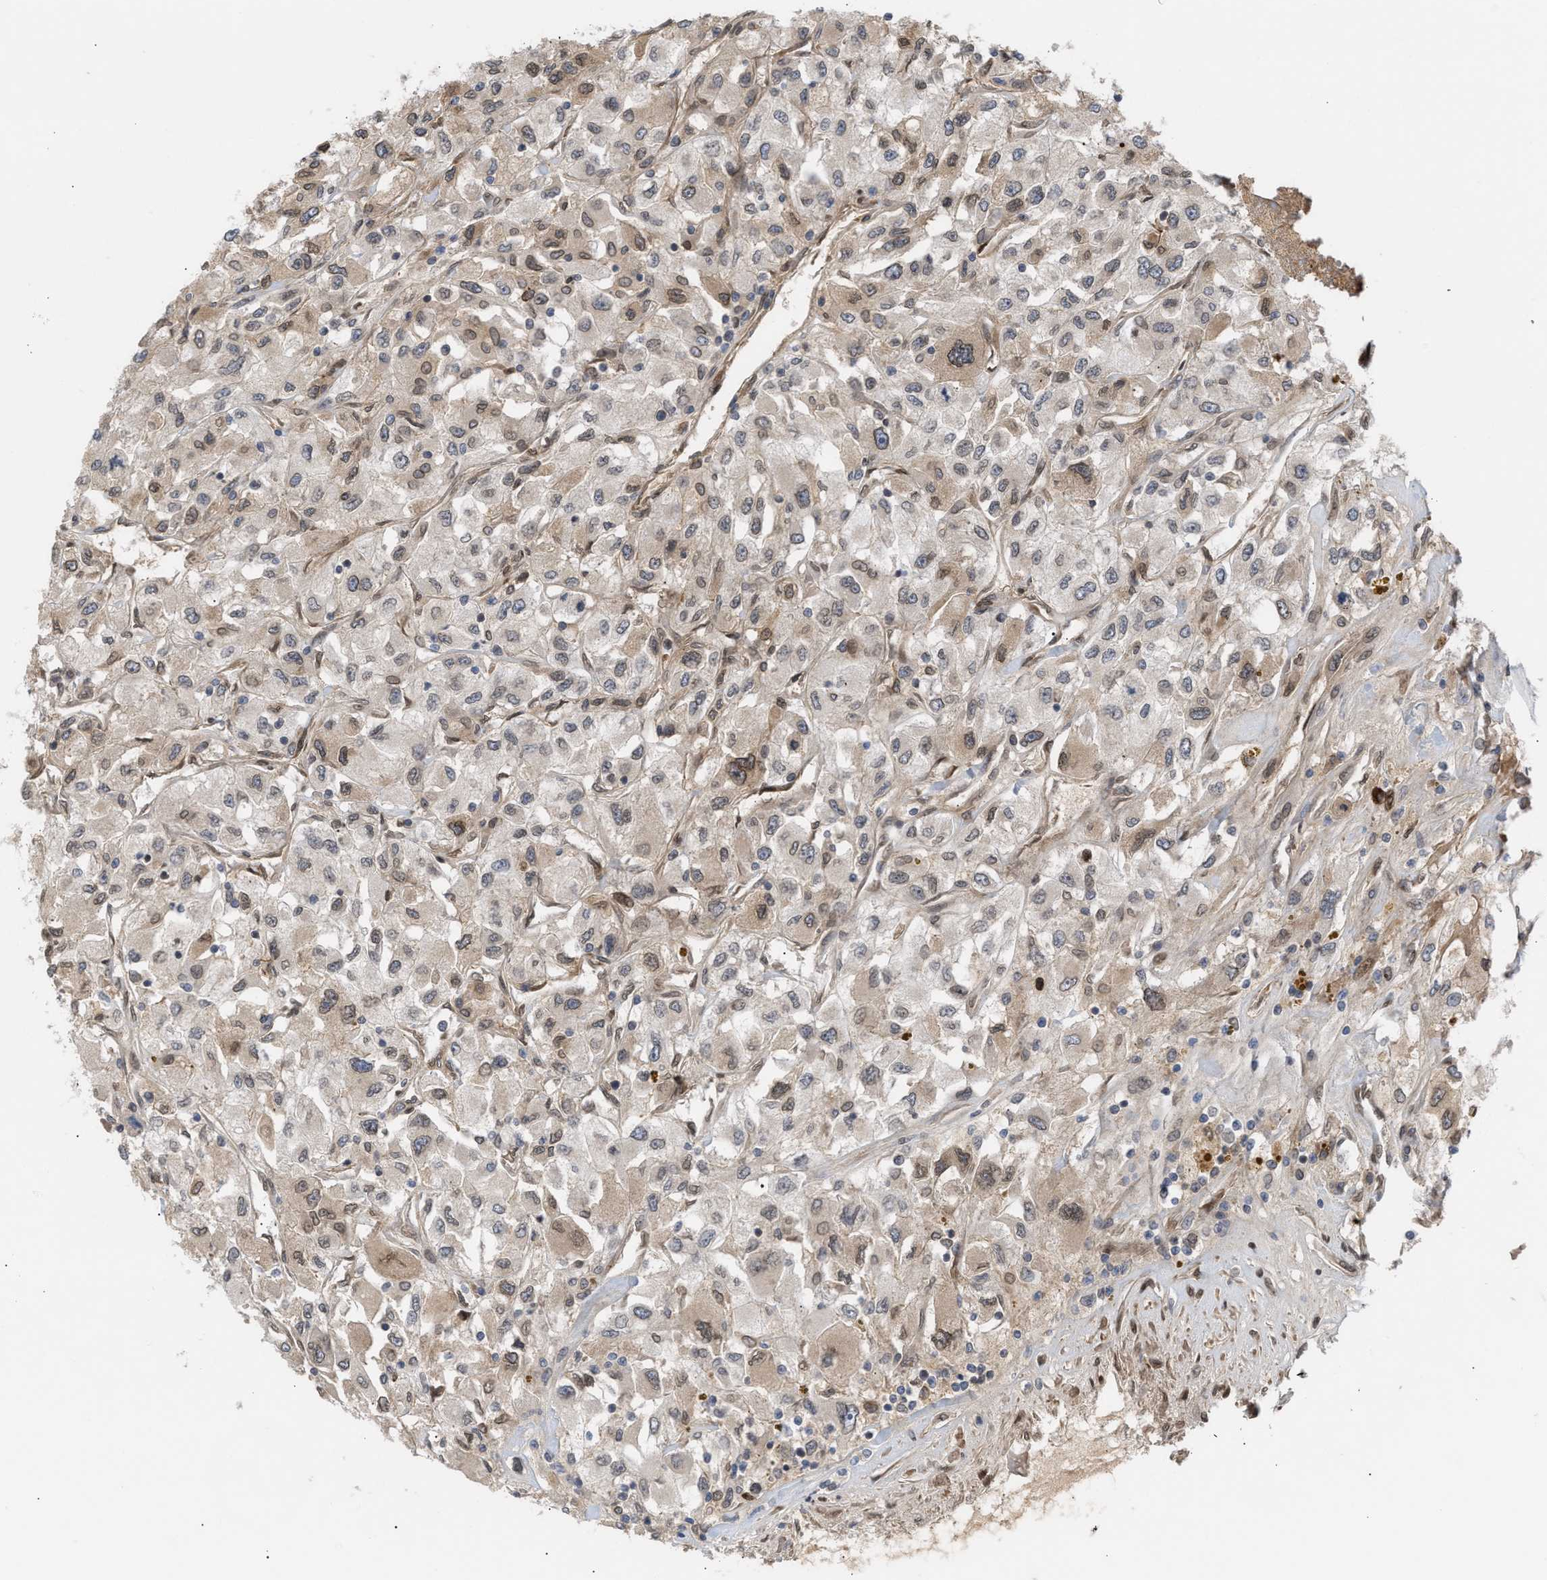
{"staining": {"intensity": "weak", "quantity": ">75%", "location": "cytoplasmic/membranous,nuclear"}, "tissue": "renal cancer", "cell_type": "Tumor cells", "image_type": "cancer", "snomed": [{"axis": "morphology", "description": "Adenocarcinoma, NOS"}, {"axis": "topography", "description": "Kidney"}], "caption": "Immunohistochemistry (IHC) (DAB (3,3'-diaminobenzidine)) staining of human adenocarcinoma (renal) demonstrates weak cytoplasmic/membranous and nuclear protein staining in about >75% of tumor cells.", "gene": "NUP62", "patient": {"sex": "female", "age": 52}}